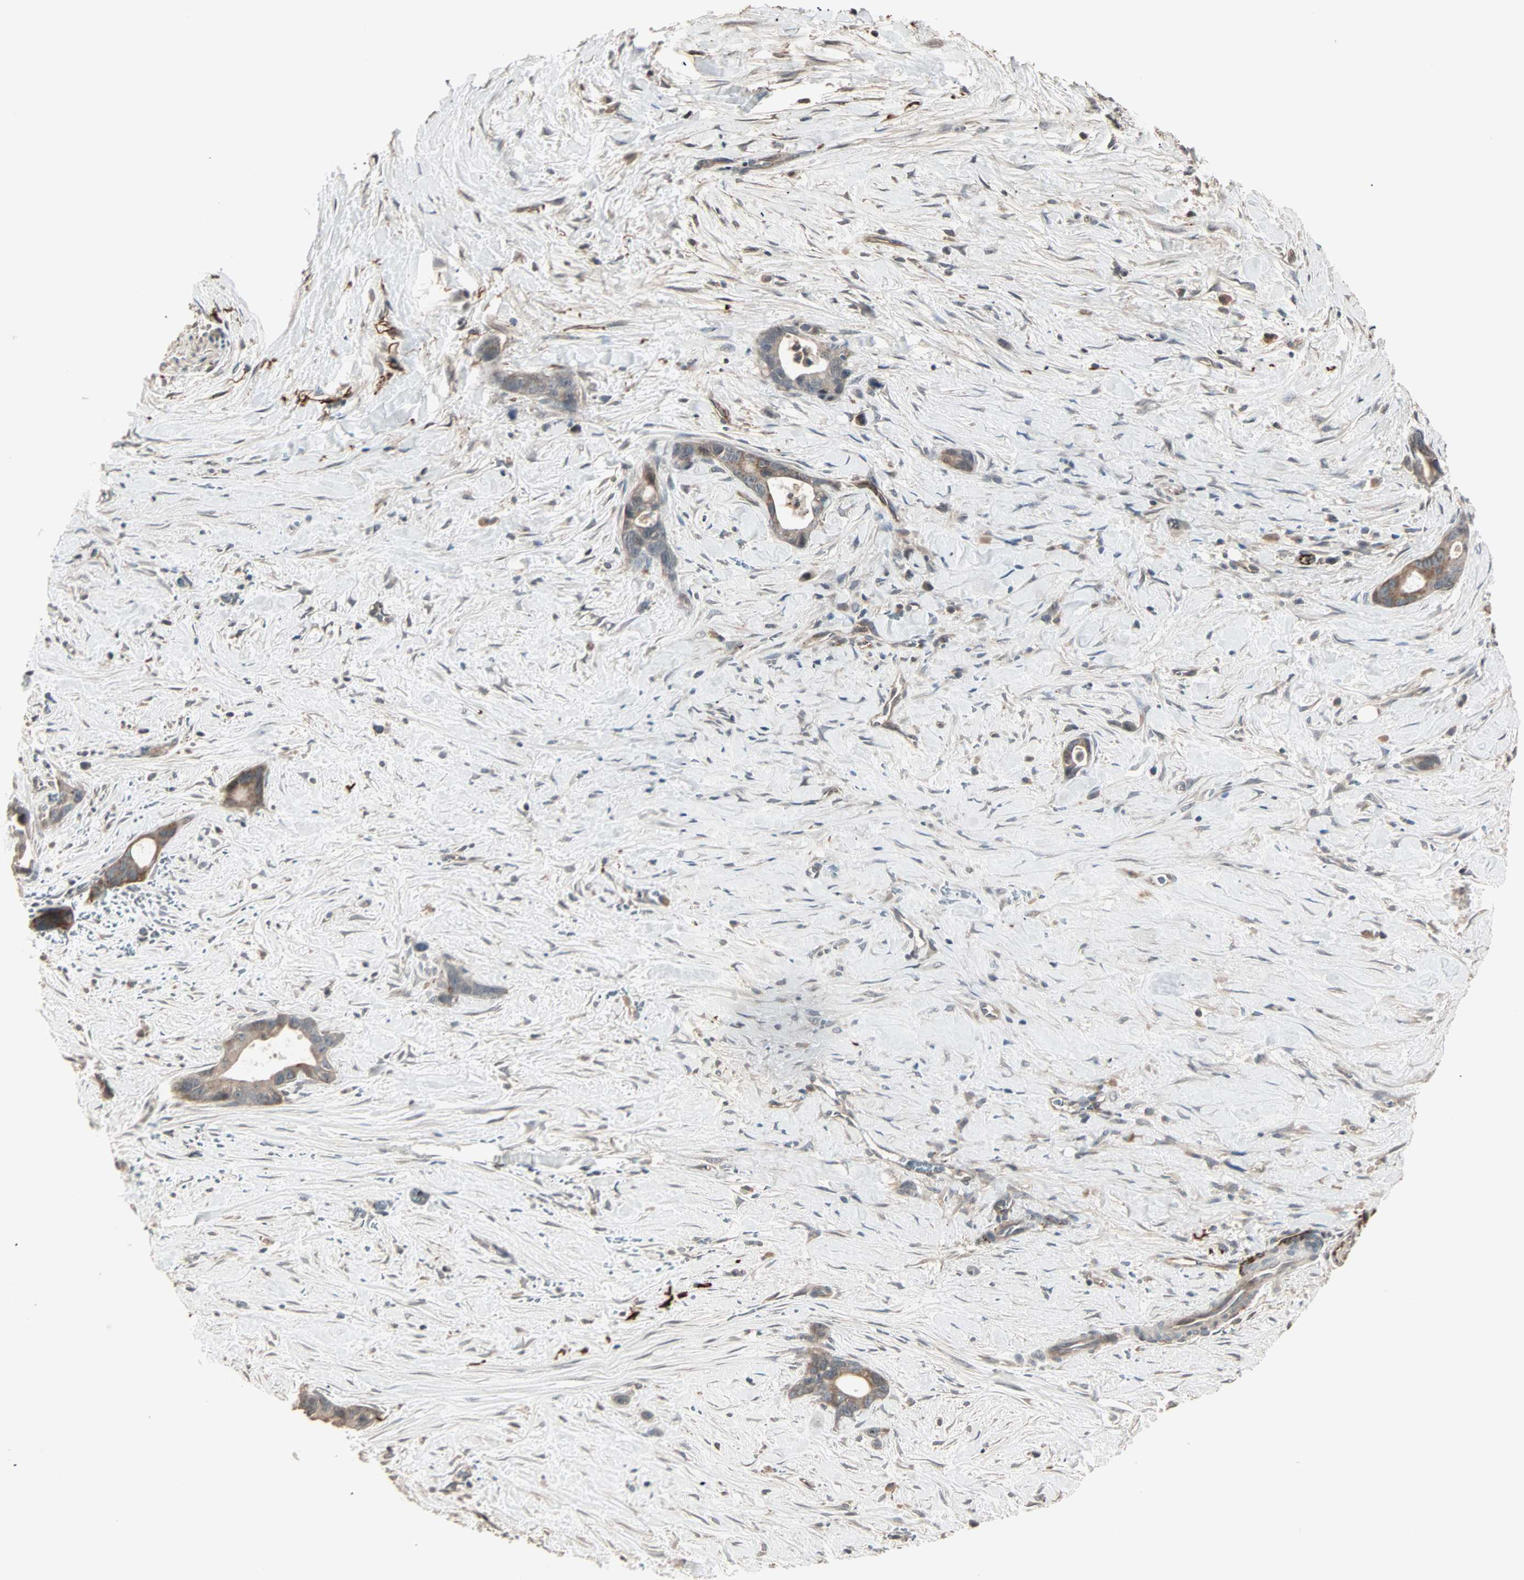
{"staining": {"intensity": "weak", "quantity": "25%-75%", "location": "cytoplasmic/membranous"}, "tissue": "liver cancer", "cell_type": "Tumor cells", "image_type": "cancer", "snomed": [{"axis": "morphology", "description": "Cholangiocarcinoma"}, {"axis": "topography", "description": "Liver"}], "caption": "This photomicrograph displays immunohistochemistry staining of liver cancer (cholangiocarcinoma), with low weak cytoplasmic/membranous staining in about 25%-75% of tumor cells.", "gene": "CALCRL", "patient": {"sex": "female", "age": 55}}